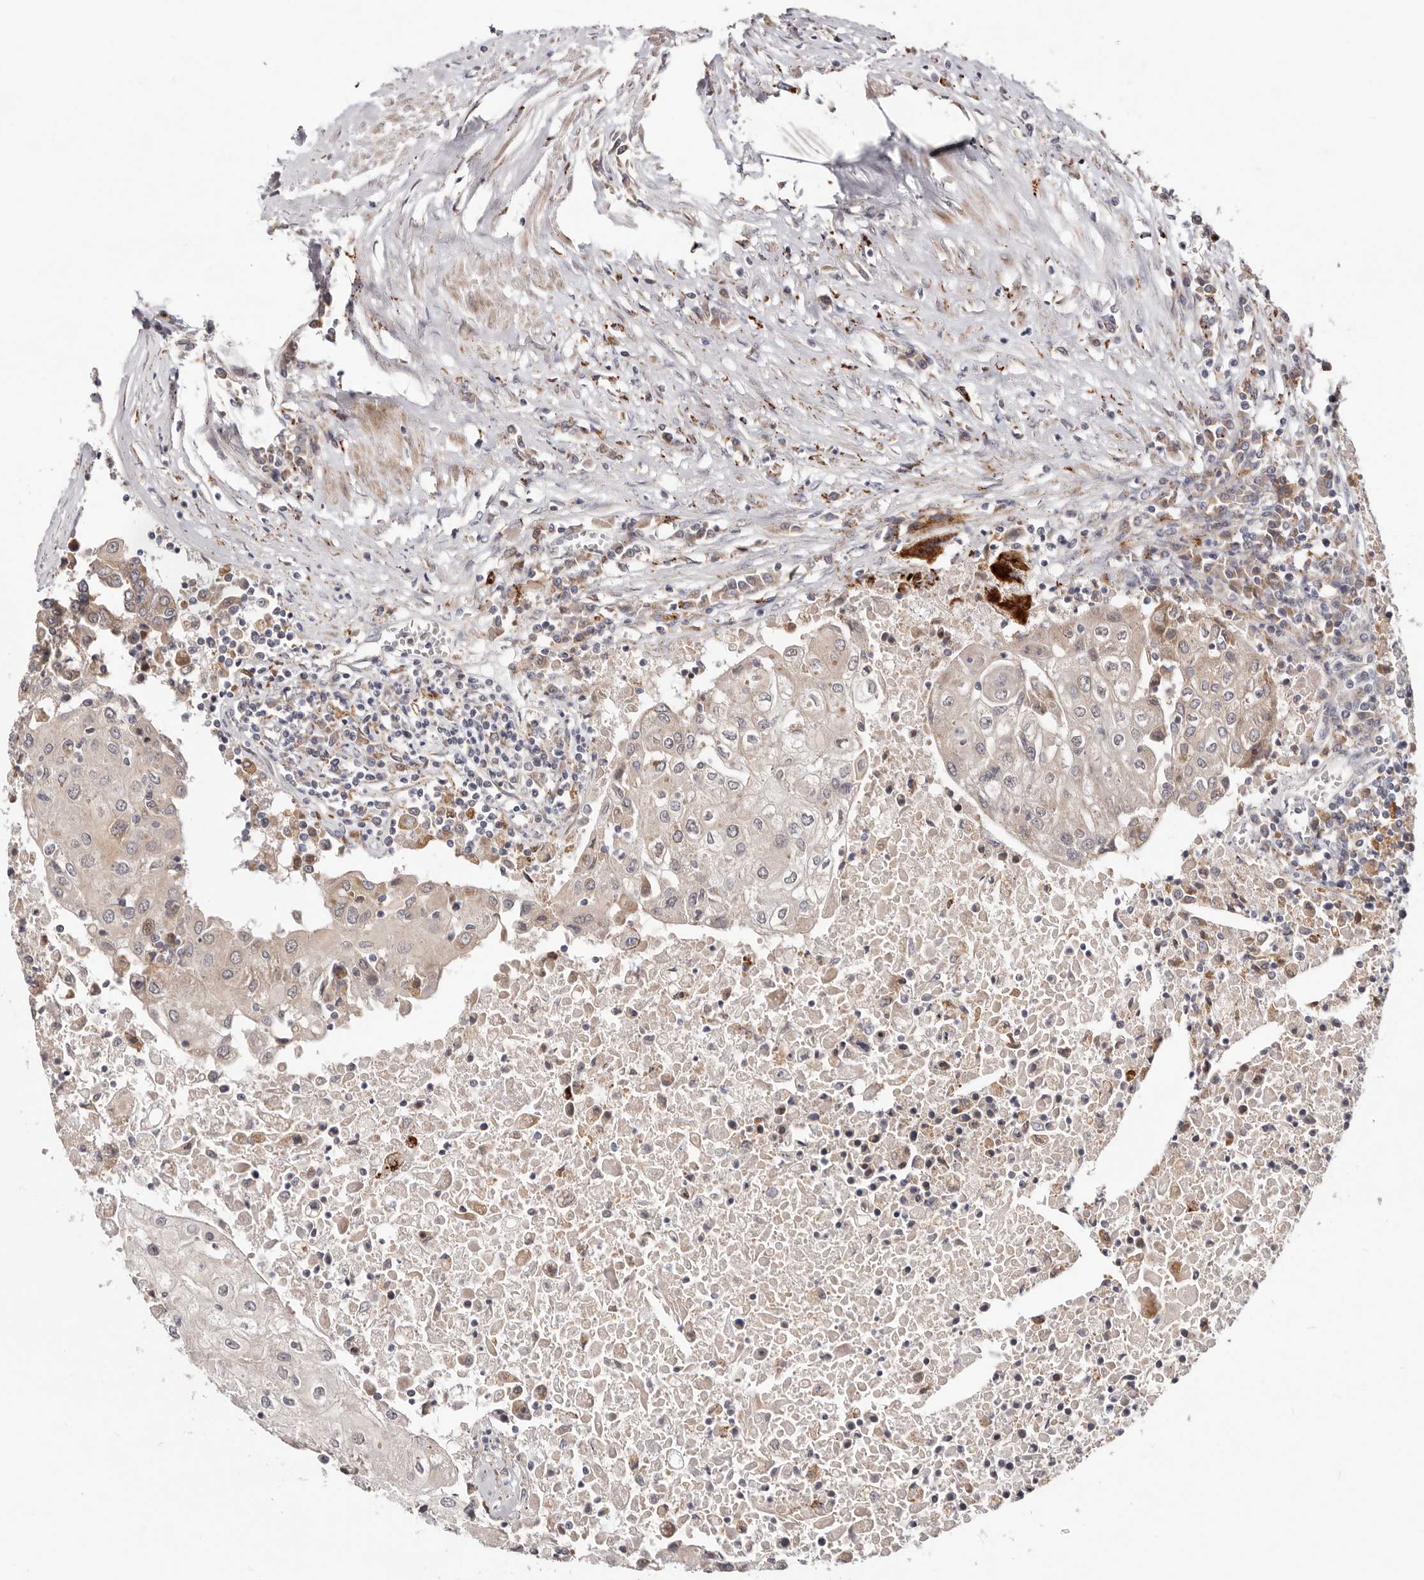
{"staining": {"intensity": "weak", "quantity": "<25%", "location": "cytoplasmic/membranous"}, "tissue": "urothelial cancer", "cell_type": "Tumor cells", "image_type": "cancer", "snomed": [{"axis": "morphology", "description": "Urothelial carcinoma, High grade"}, {"axis": "topography", "description": "Urinary bladder"}], "caption": "Tumor cells show no significant protein staining in urothelial cancer. The staining was performed using DAB to visualize the protein expression in brown, while the nuclei were stained in blue with hematoxylin (Magnification: 20x).", "gene": "TOR3A", "patient": {"sex": "female", "age": 85}}